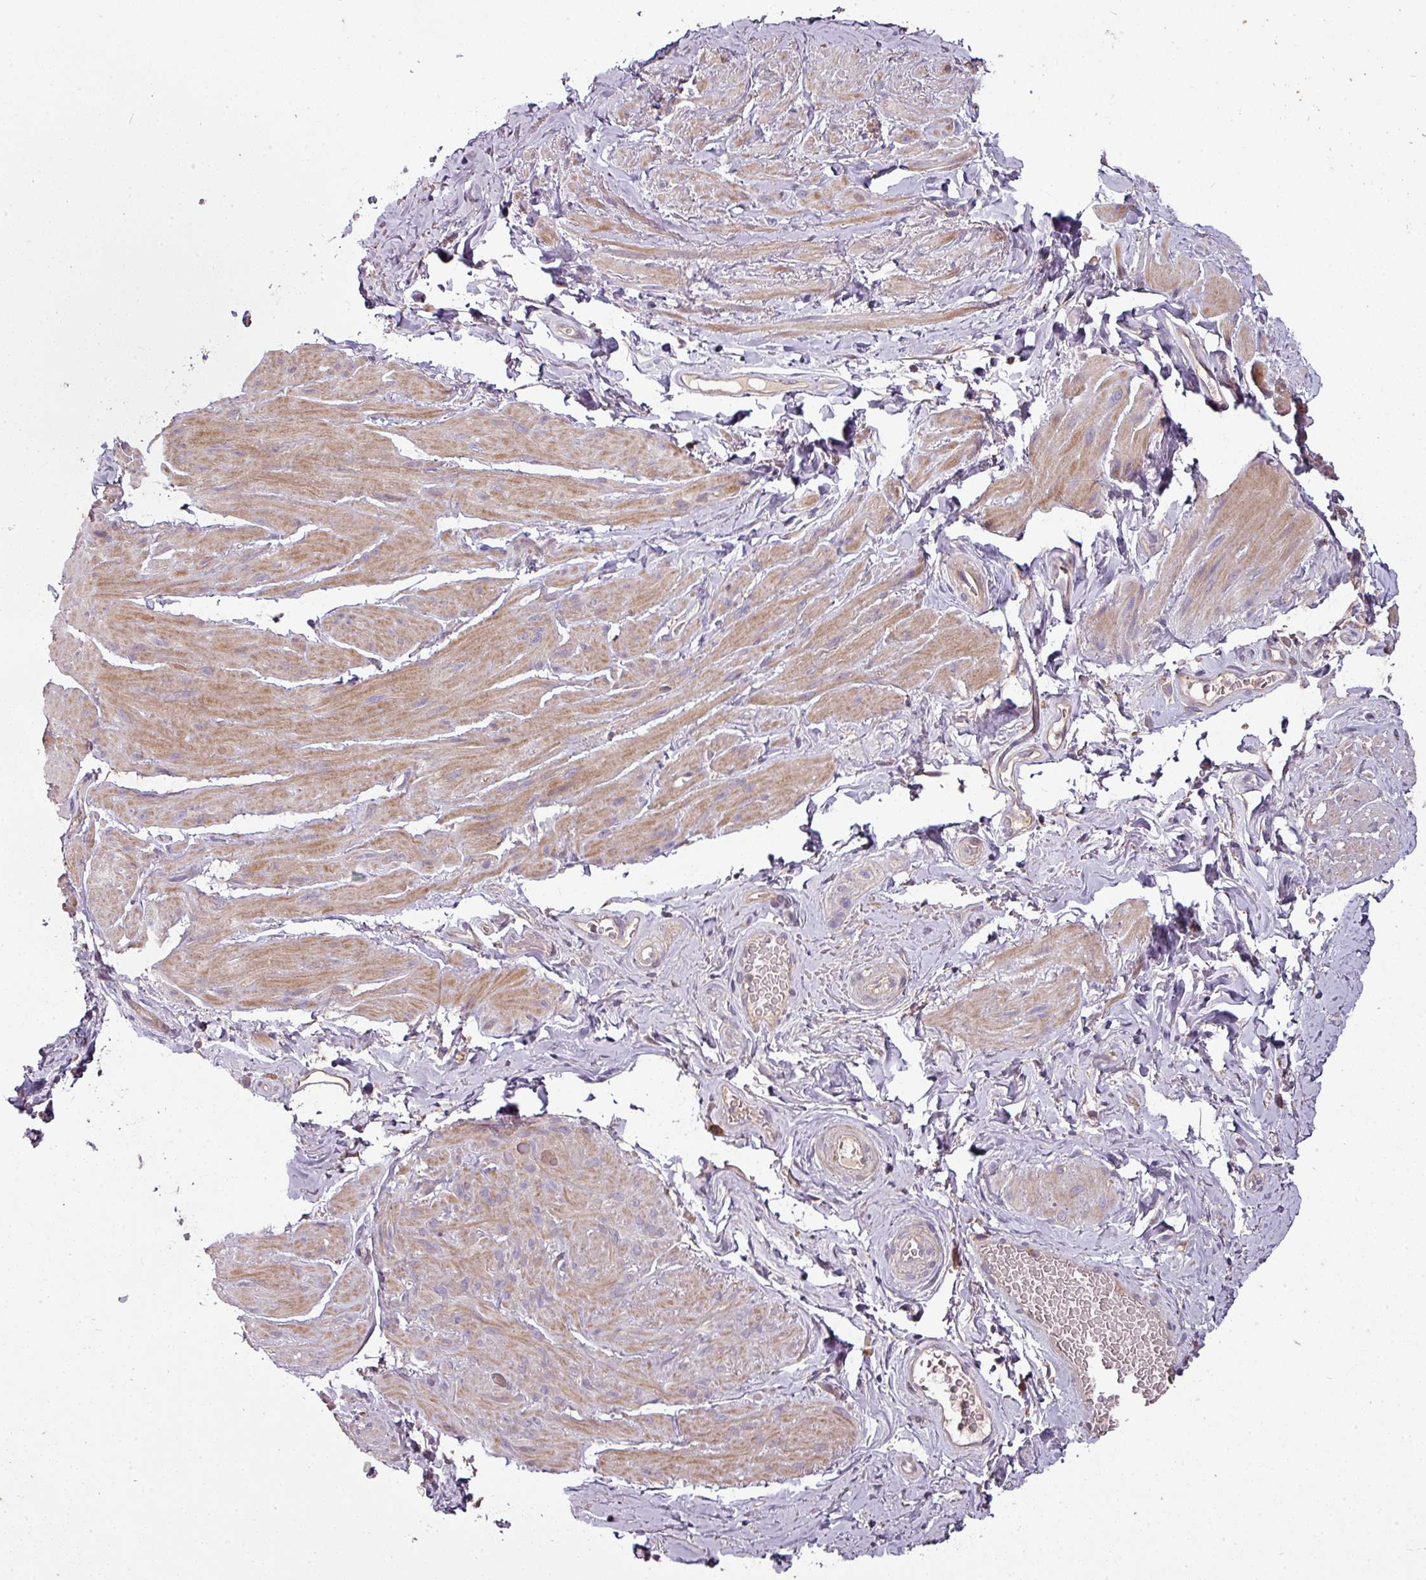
{"staining": {"intensity": "moderate", "quantity": ">75%", "location": "cytoplasmic/membranous"}, "tissue": "smooth muscle", "cell_type": "Smooth muscle cells", "image_type": "normal", "snomed": [{"axis": "morphology", "description": "Normal tissue, NOS"}, {"axis": "topography", "description": "Smooth muscle"}, {"axis": "topography", "description": "Peripheral nerve tissue"}], "caption": "This histopathology image exhibits immunohistochemistry (IHC) staining of benign human smooth muscle, with medium moderate cytoplasmic/membranous positivity in about >75% of smooth muscle cells.", "gene": "GSKIP", "patient": {"sex": "male", "age": 69}}